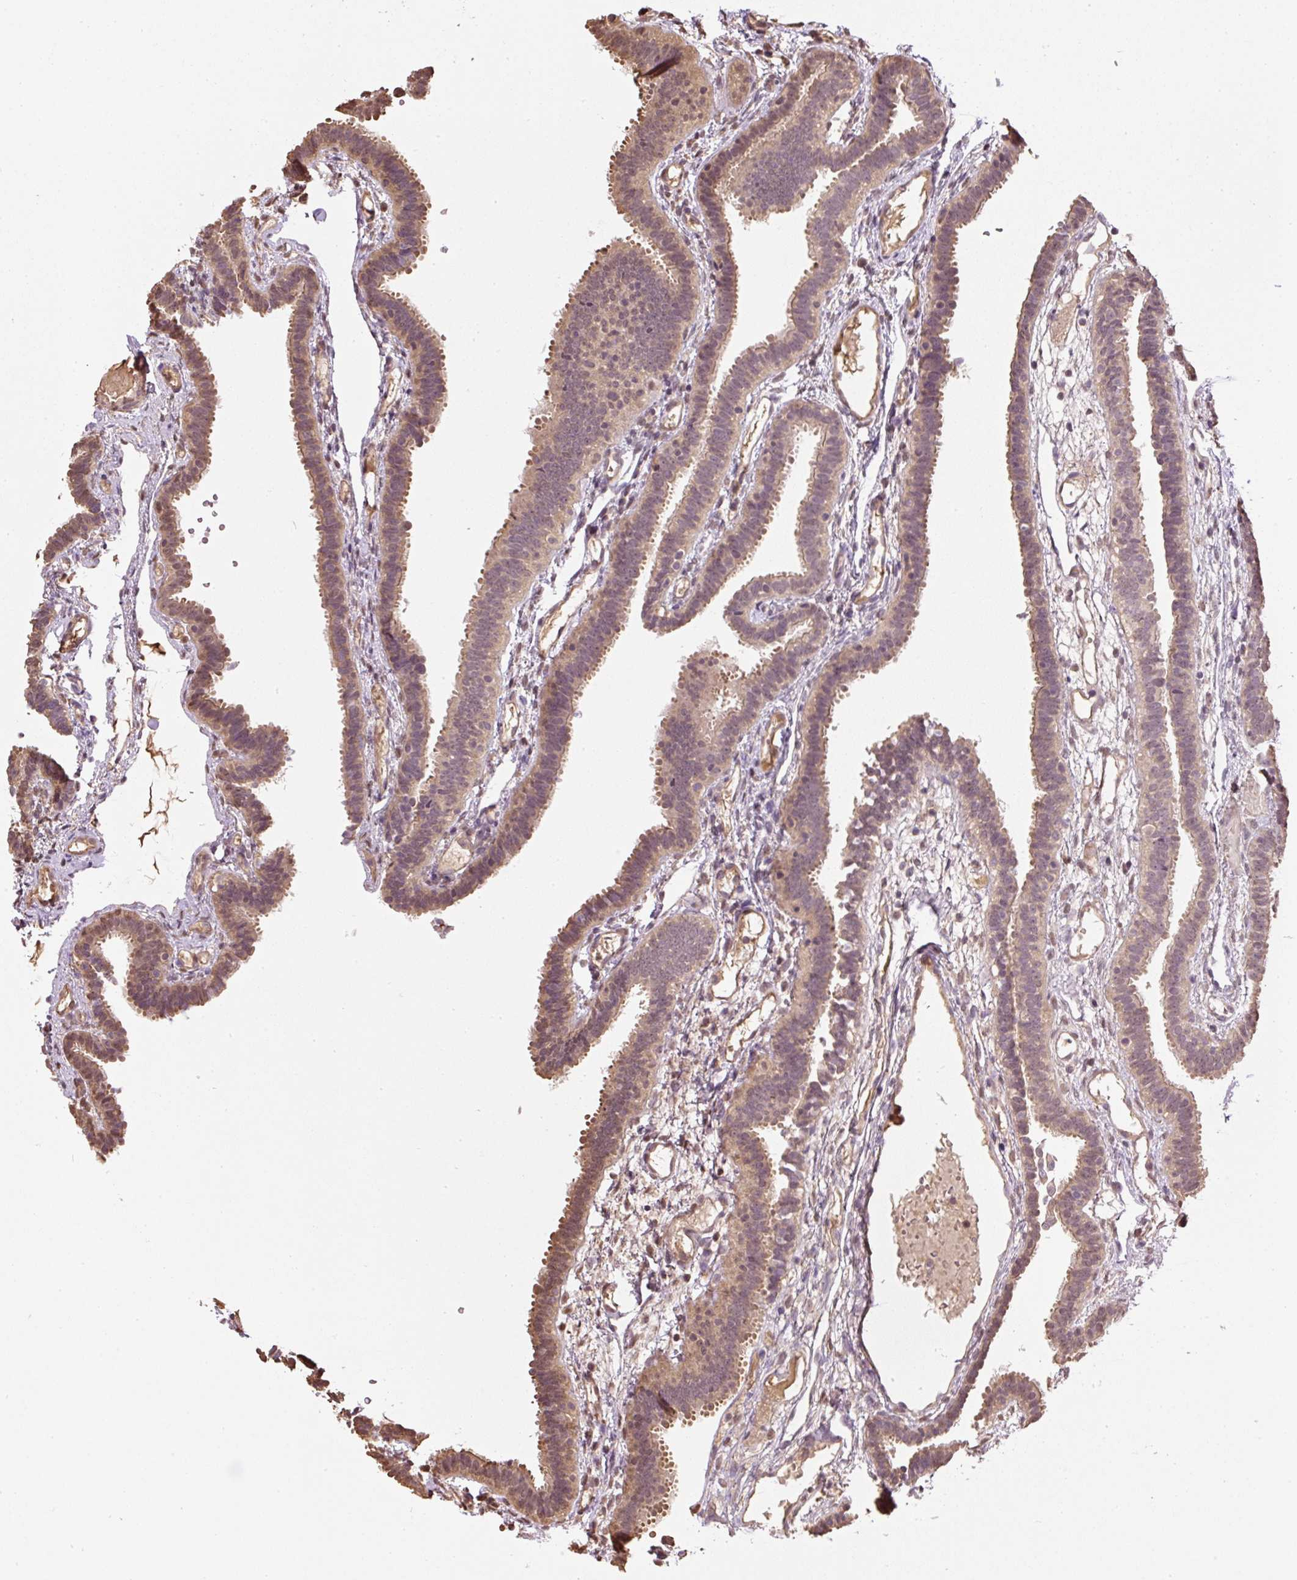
{"staining": {"intensity": "moderate", "quantity": ">75%", "location": "cytoplasmic/membranous,nuclear"}, "tissue": "fallopian tube", "cell_type": "Glandular cells", "image_type": "normal", "snomed": [{"axis": "morphology", "description": "Normal tissue, NOS"}, {"axis": "topography", "description": "Fallopian tube"}], "caption": "About >75% of glandular cells in unremarkable fallopian tube demonstrate moderate cytoplasmic/membranous,nuclear protein staining as visualized by brown immunohistochemical staining.", "gene": "TMEM170B", "patient": {"sex": "female", "age": 37}}